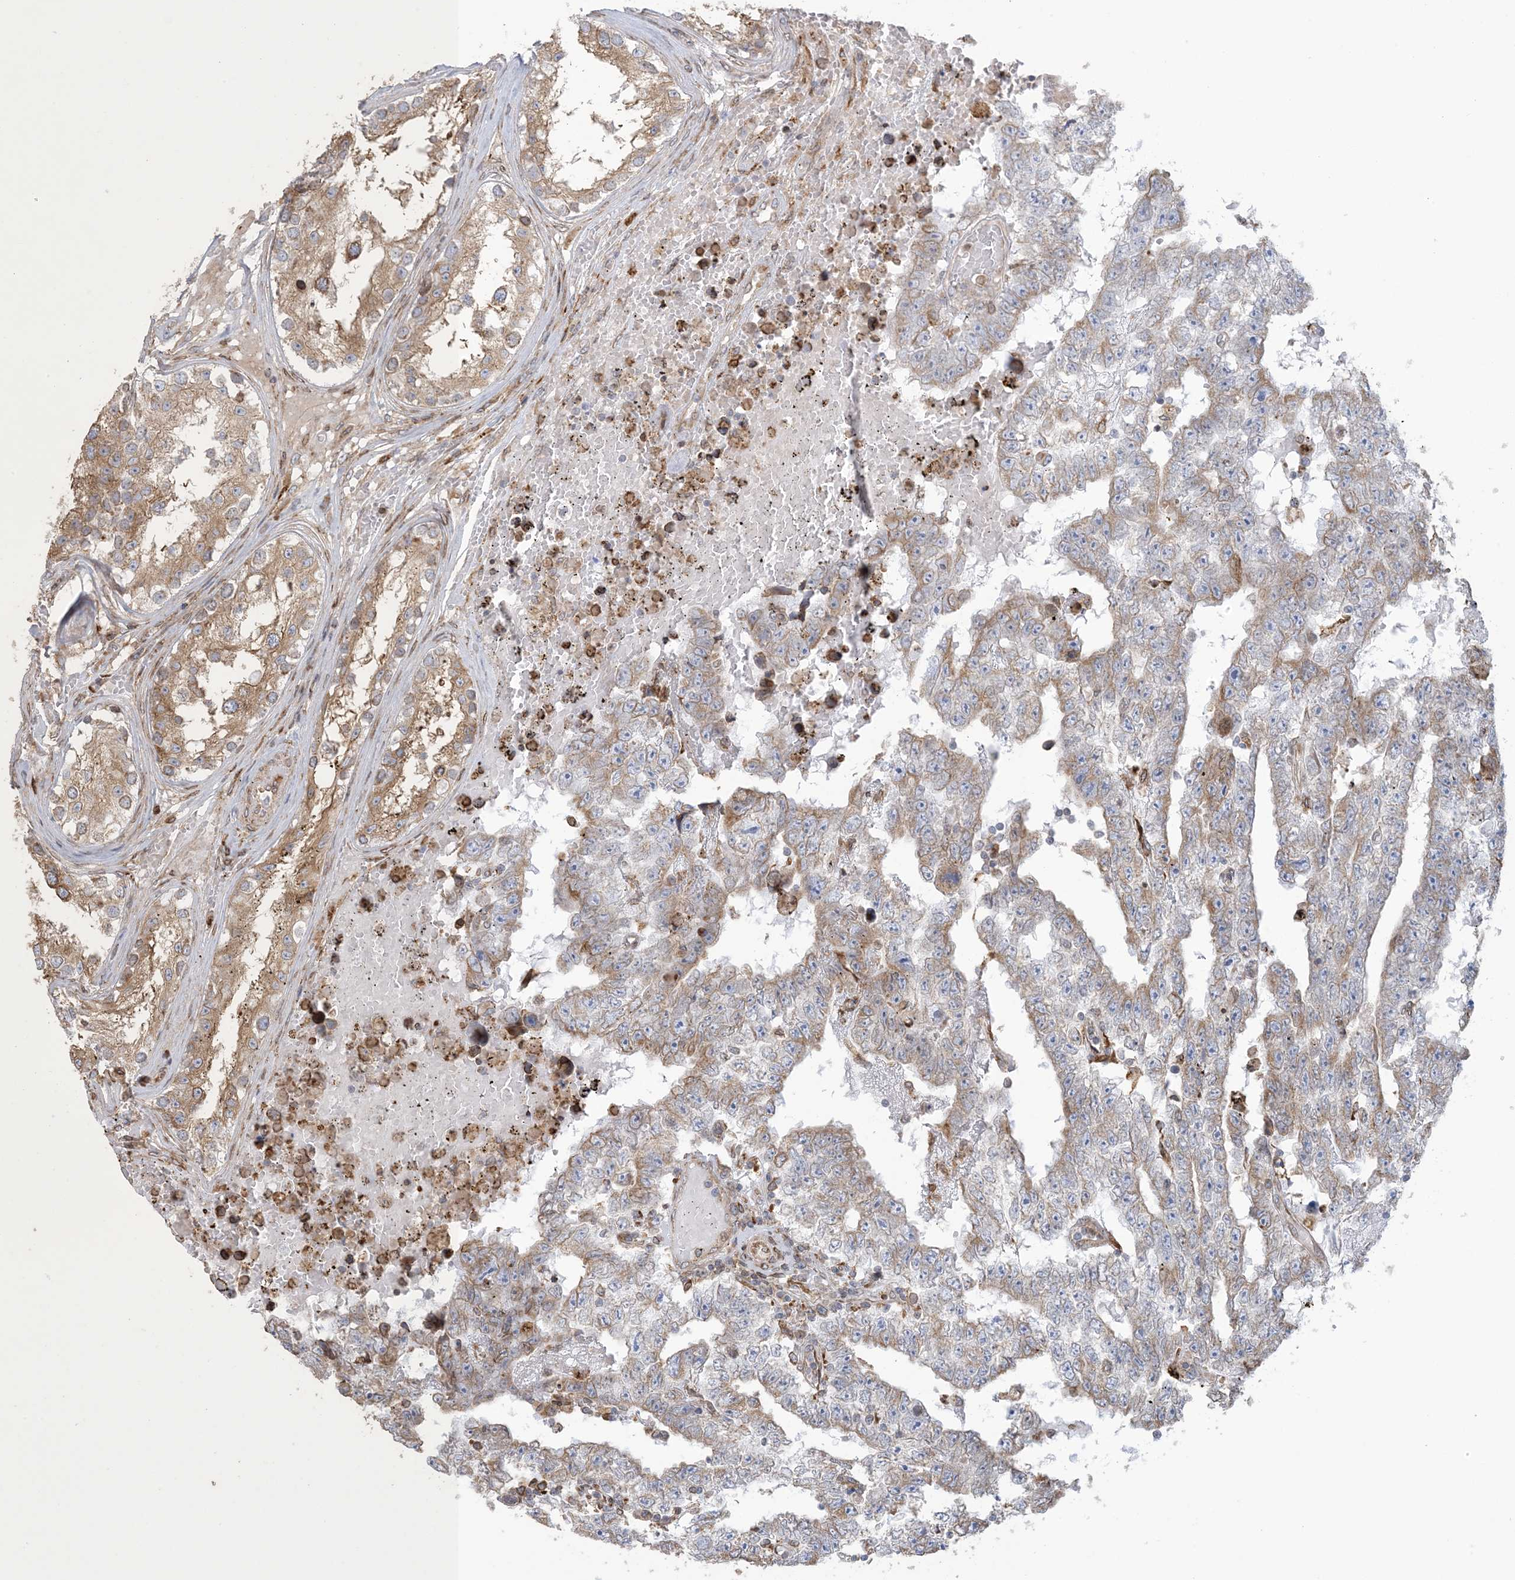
{"staining": {"intensity": "moderate", "quantity": "<25%", "location": "cytoplasmic/membranous"}, "tissue": "testis cancer", "cell_type": "Tumor cells", "image_type": "cancer", "snomed": [{"axis": "morphology", "description": "Carcinoma, Embryonal, NOS"}, {"axis": "topography", "description": "Testis"}], "caption": "Immunohistochemical staining of human testis cancer (embryonal carcinoma) reveals low levels of moderate cytoplasmic/membranous expression in about <25% of tumor cells.", "gene": "SHANK1", "patient": {"sex": "male", "age": 25}}